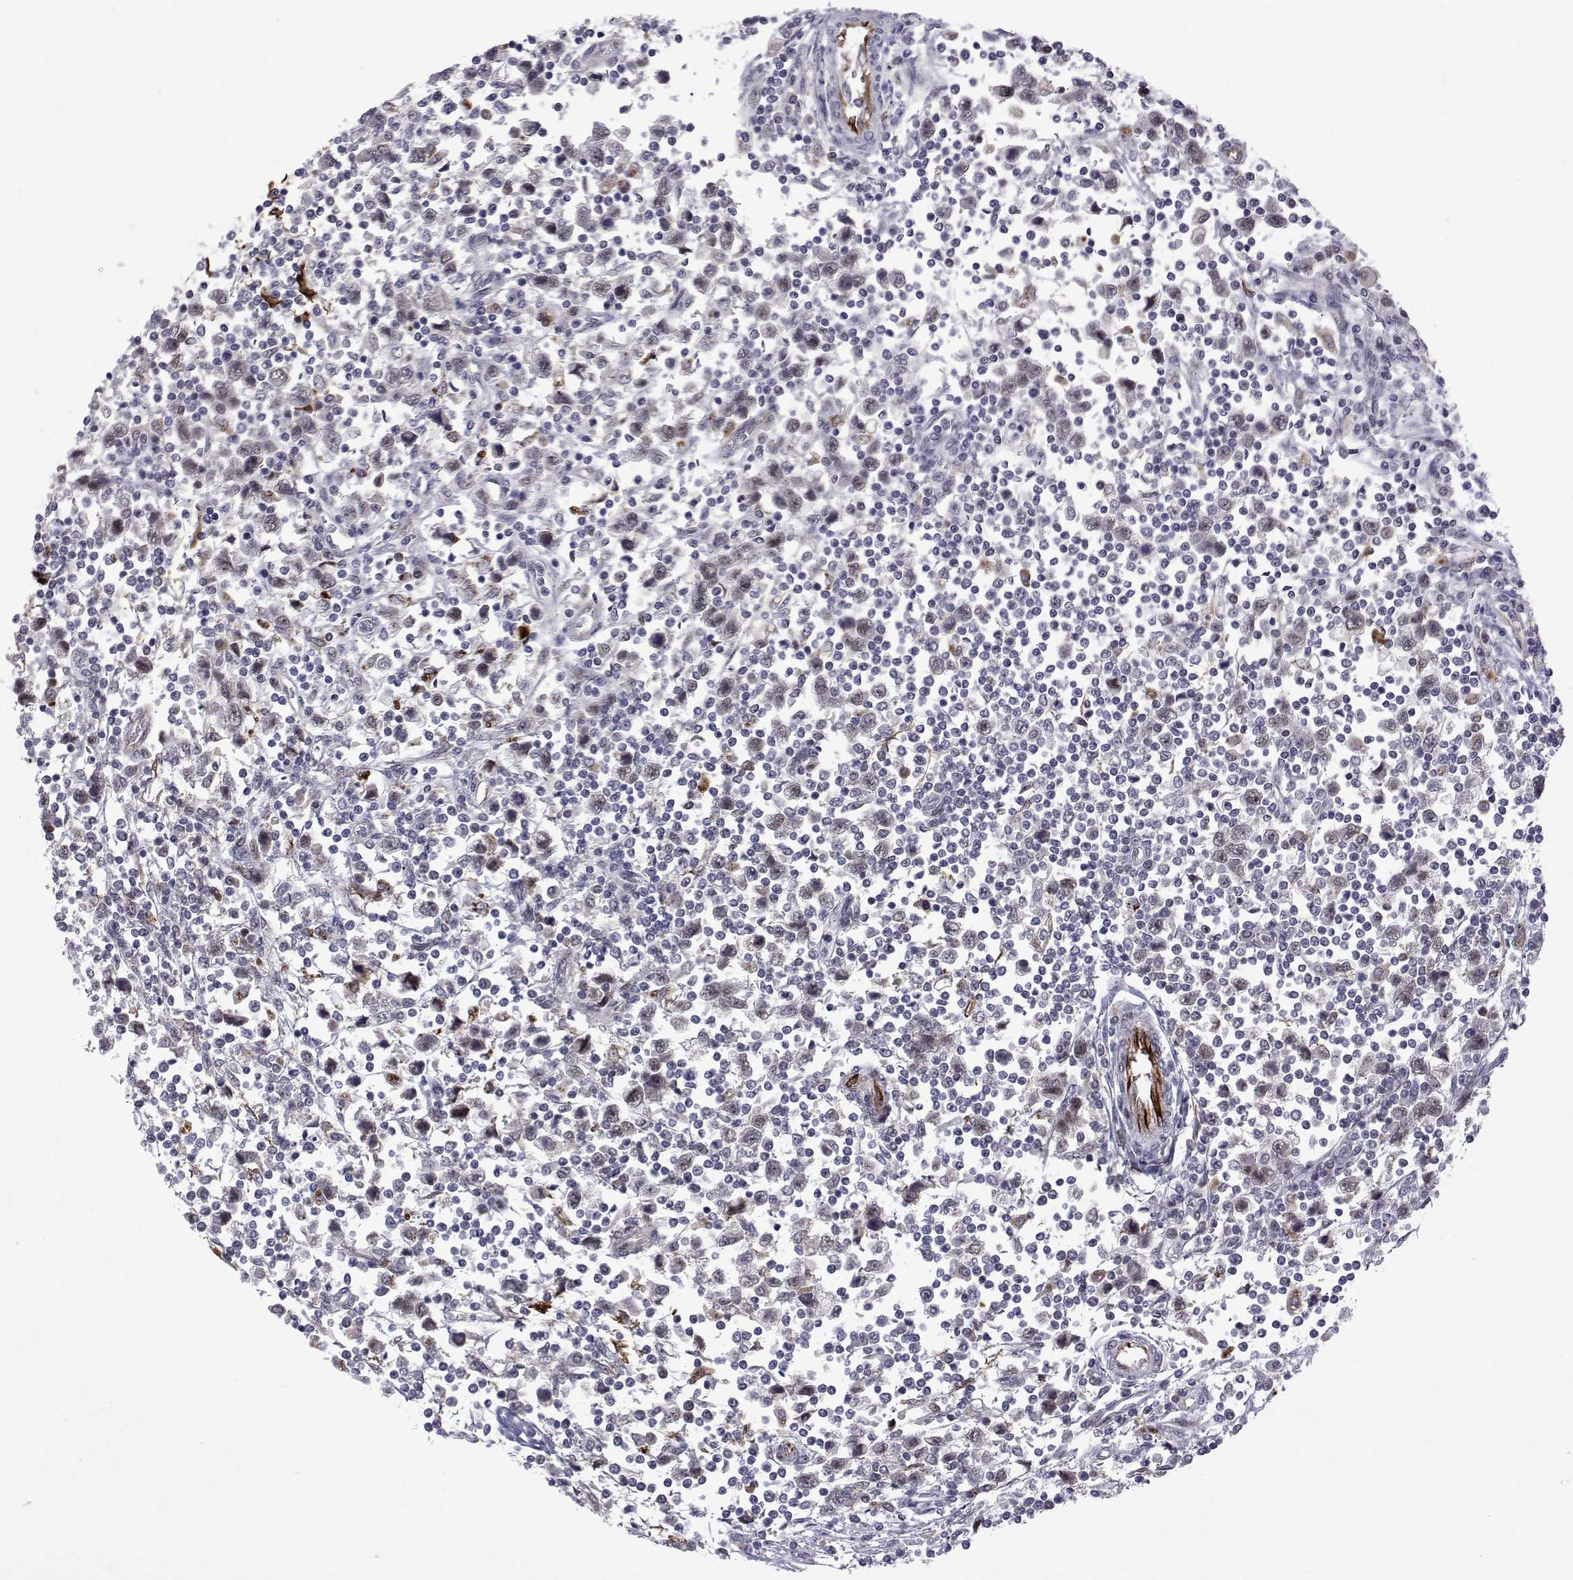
{"staining": {"intensity": "negative", "quantity": "none", "location": "none"}, "tissue": "testis cancer", "cell_type": "Tumor cells", "image_type": "cancer", "snomed": [{"axis": "morphology", "description": "Seminoma, NOS"}, {"axis": "topography", "description": "Testis"}], "caption": "Tumor cells show no significant expression in seminoma (testis). Nuclei are stained in blue.", "gene": "EFCAB3", "patient": {"sex": "male", "age": 34}}